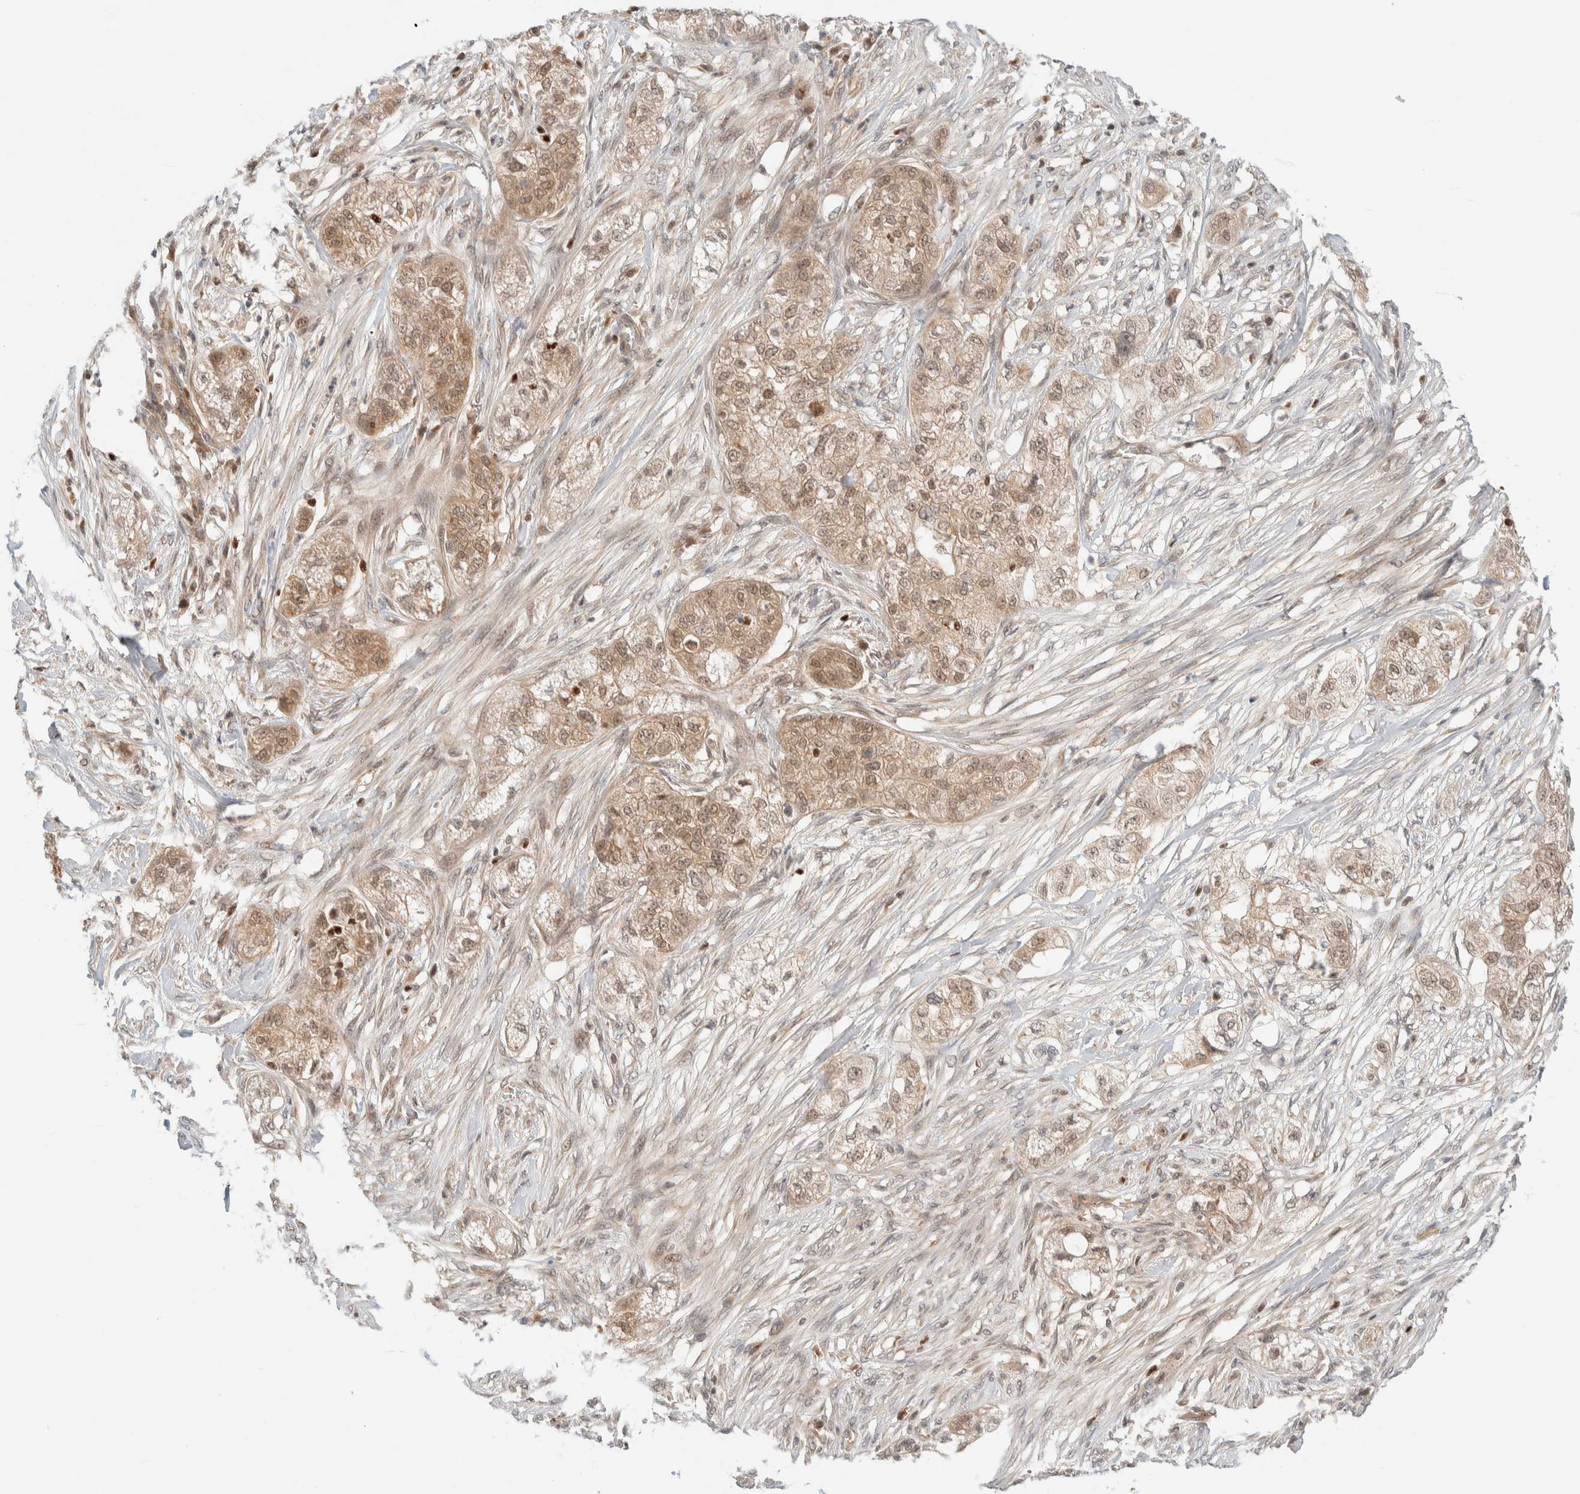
{"staining": {"intensity": "weak", "quantity": ">75%", "location": "cytoplasmic/membranous,nuclear"}, "tissue": "pancreatic cancer", "cell_type": "Tumor cells", "image_type": "cancer", "snomed": [{"axis": "morphology", "description": "Adenocarcinoma, NOS"}, {"axis": "topography", "description": "Pancreas"}], "caption": "Immunohistochemistry of pancreatic adenocarcinoma demonstrates low levels of weak cytoplasmic/membranous and nuclear staining in approximately >75% of tumor cells.", "gene": "C8orf76", "patient": {"sex": "female", "age": 78}}